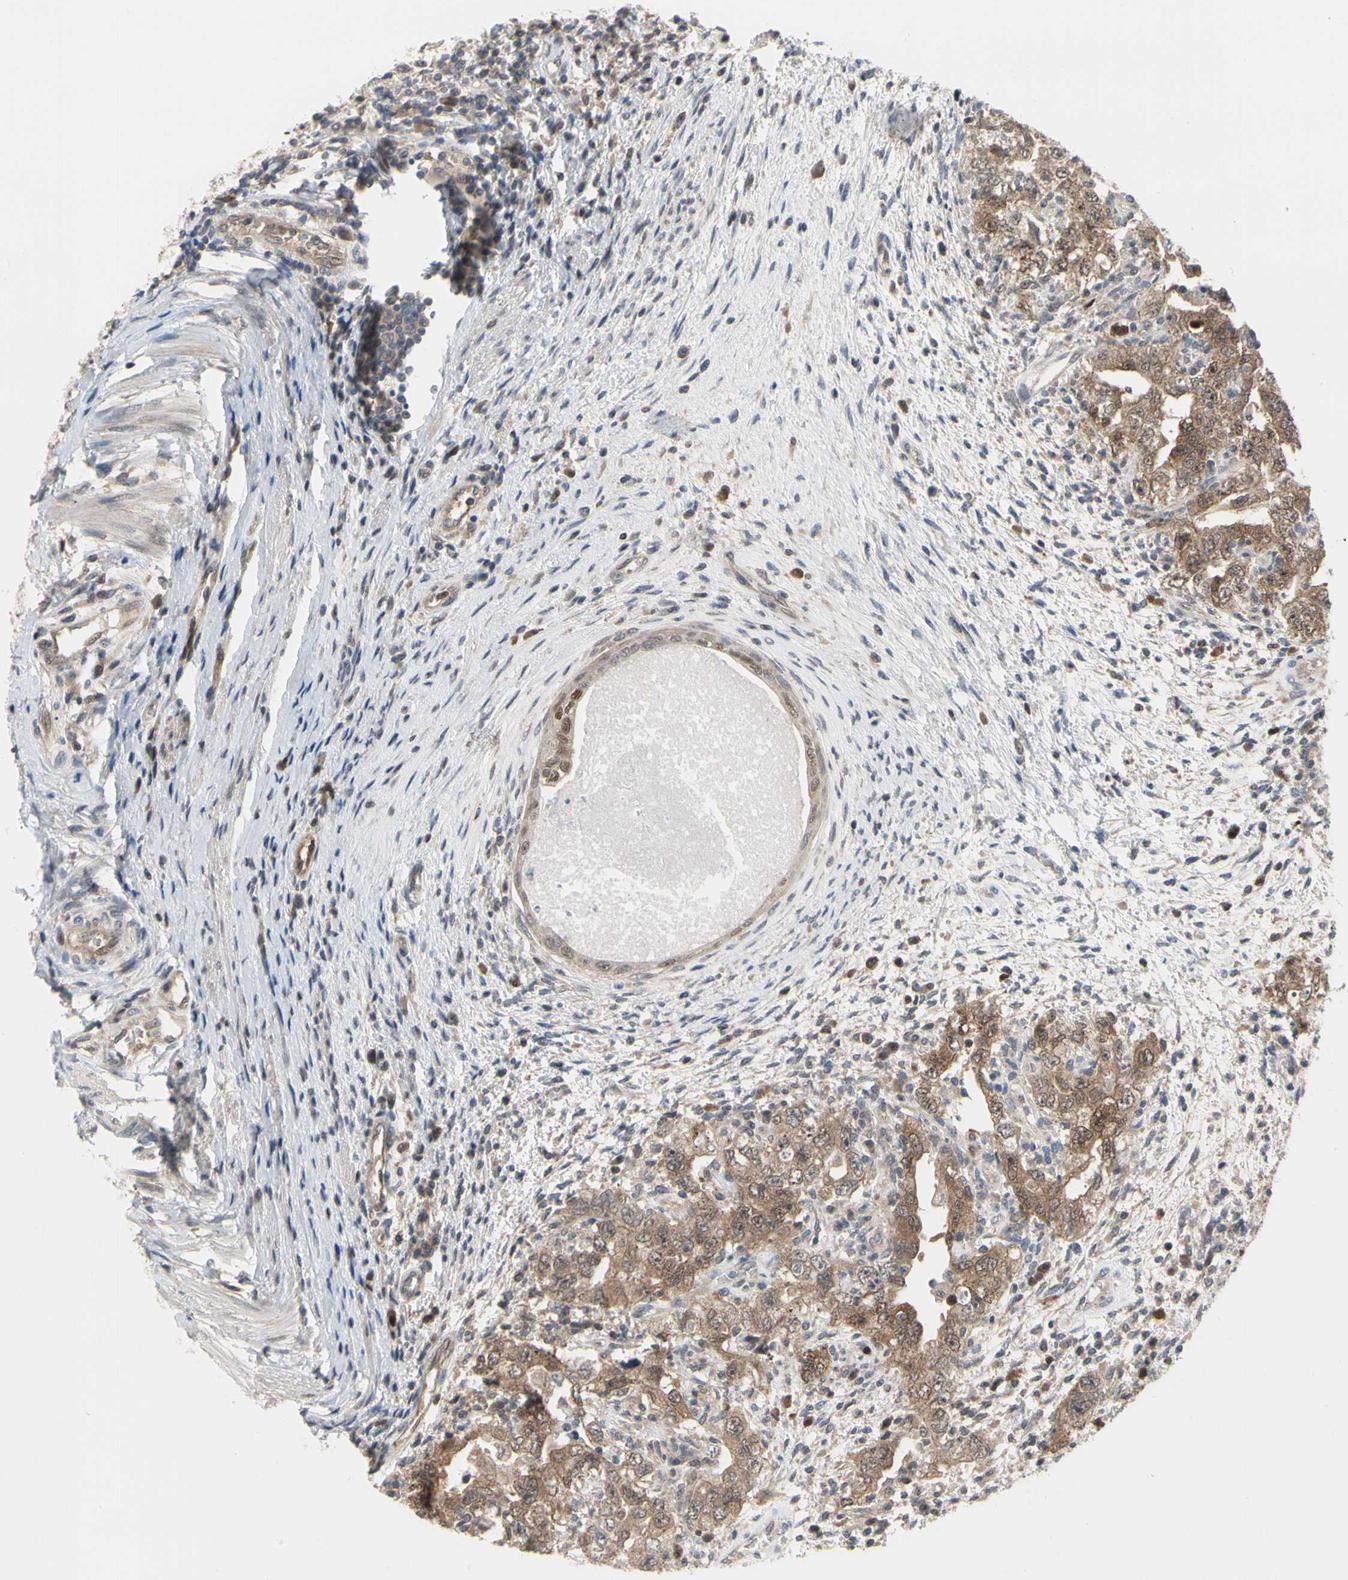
{"staining": {"intensity": "moderate", "quantity": ">75%", "location": "cytoplasmic/membranous"}, "tissue": "testis cancer", "cell_type": "Tumor cells", "image_type": "cancer", "snomed": [{"axis": "morphology", "description": "Carcinoma, Embryonal, NOS"}, {"axis": "topography", "description": "Testis"}], "caption": "IHC staining of testis cancer (embryonal carcinoma), which reveals medium levels of moderate cytoplasmic/membranous staining in about >75% of tumor cells indicating moderate cytoplasmic/membranous protein staining. The staining was performed using DAB (3,3'-diaminobenzidine) (brown) for protein detection and nuclei were counterstained in hematoxylin (blue).", "gene": "CDK5", "patient": {"sex": "male", "age": 26}}